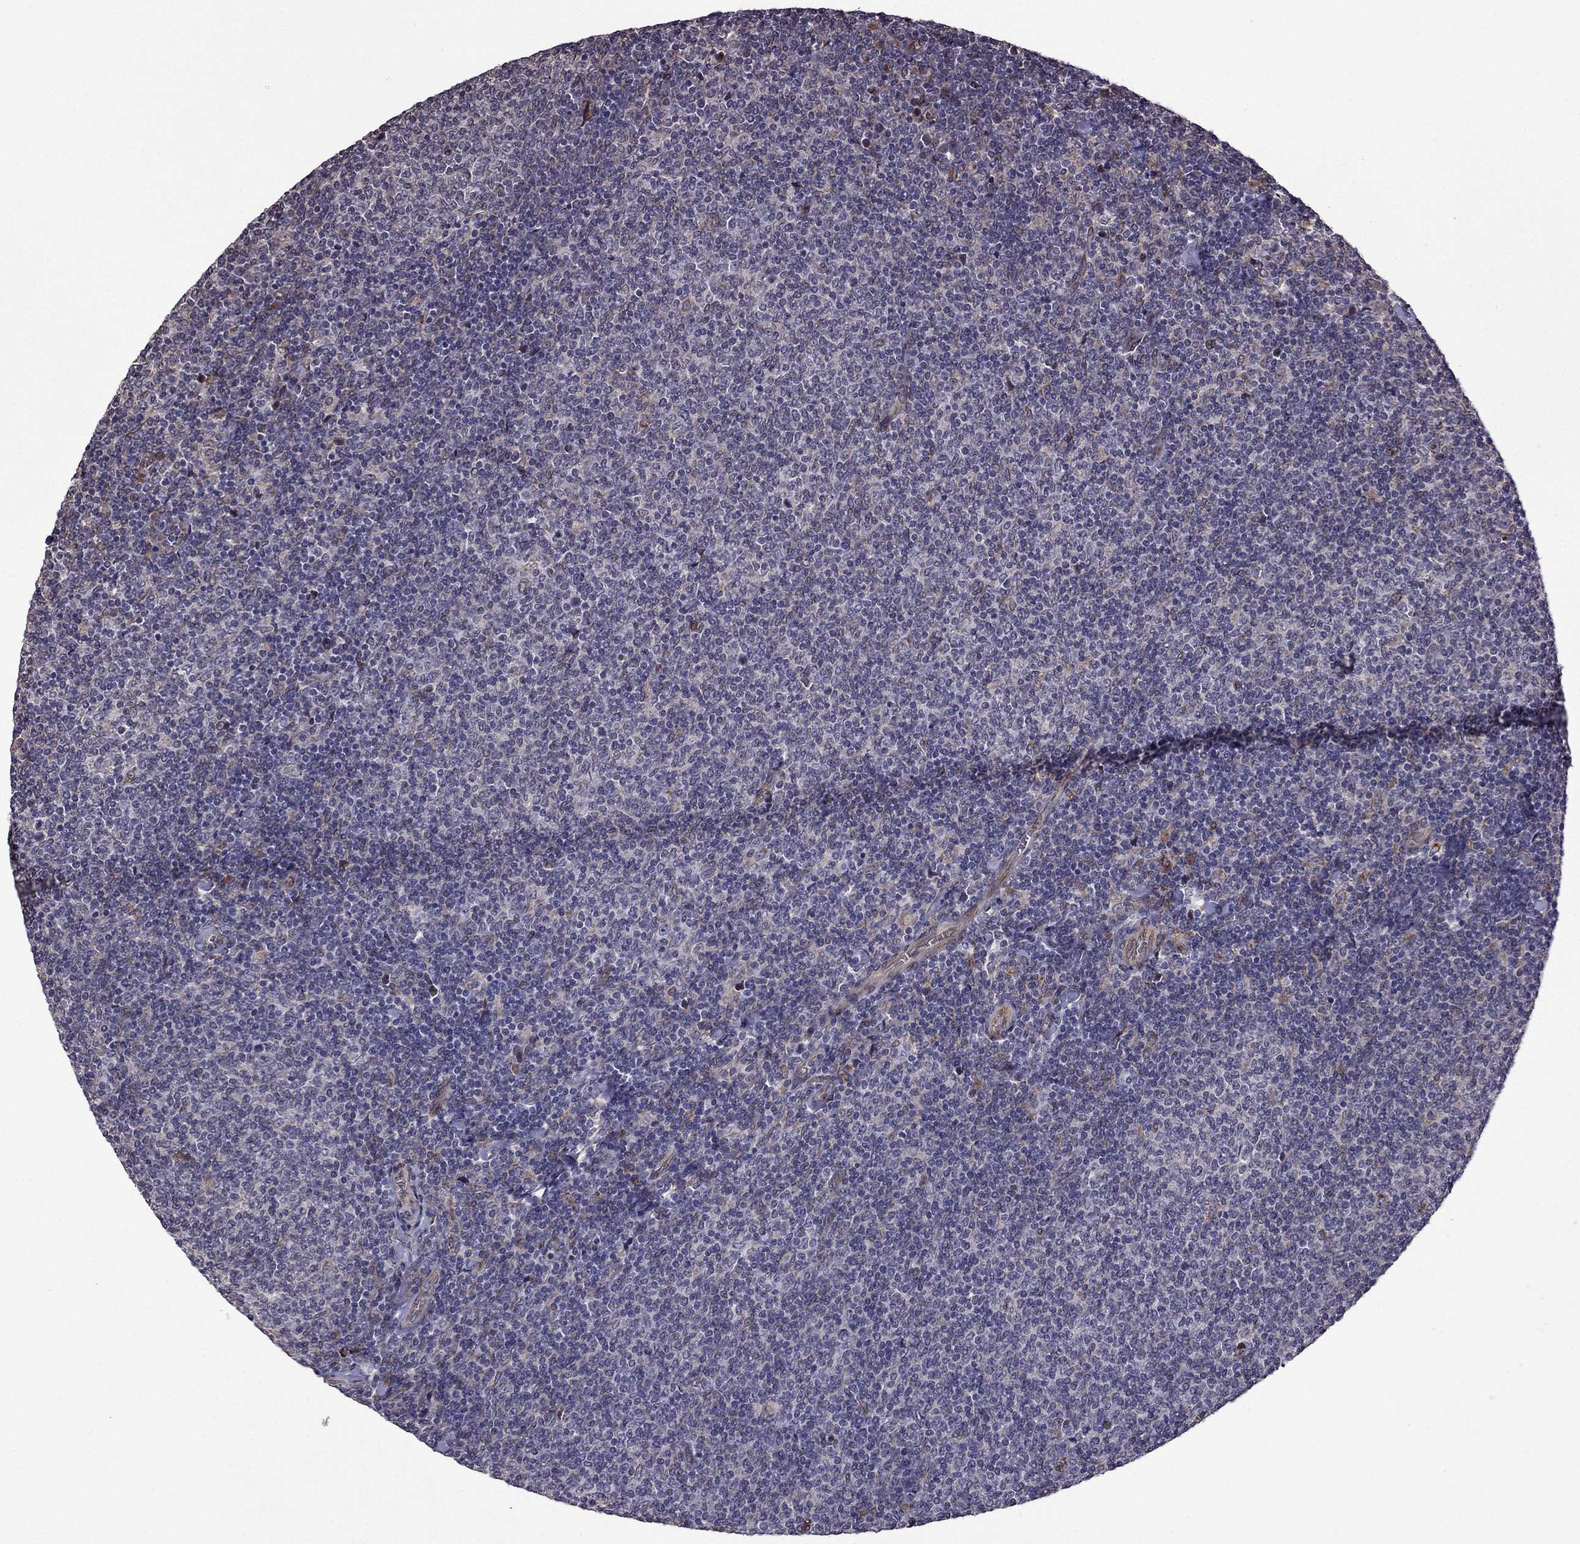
{"staining": {"intensity": "negative", "quantity": "none", "location": "none"}, "tissue": "lymphoma", "cell_type": "Tumor cells", "image_type": "cancer", "snomed": [{"axis": "morphology", "description": "Malignant lymphoma, non-Hodgkin's type, Low grade"}, {"axis": "topography", "description": "Lymph node"}], "caption": "Immunohistochemistry (IHC) image of human lymphoma stained for a protein (brown), which displays no positivity in tumor cells.", "gene": "IKBIP", "patient": {"sex": "male", "age": 52}}